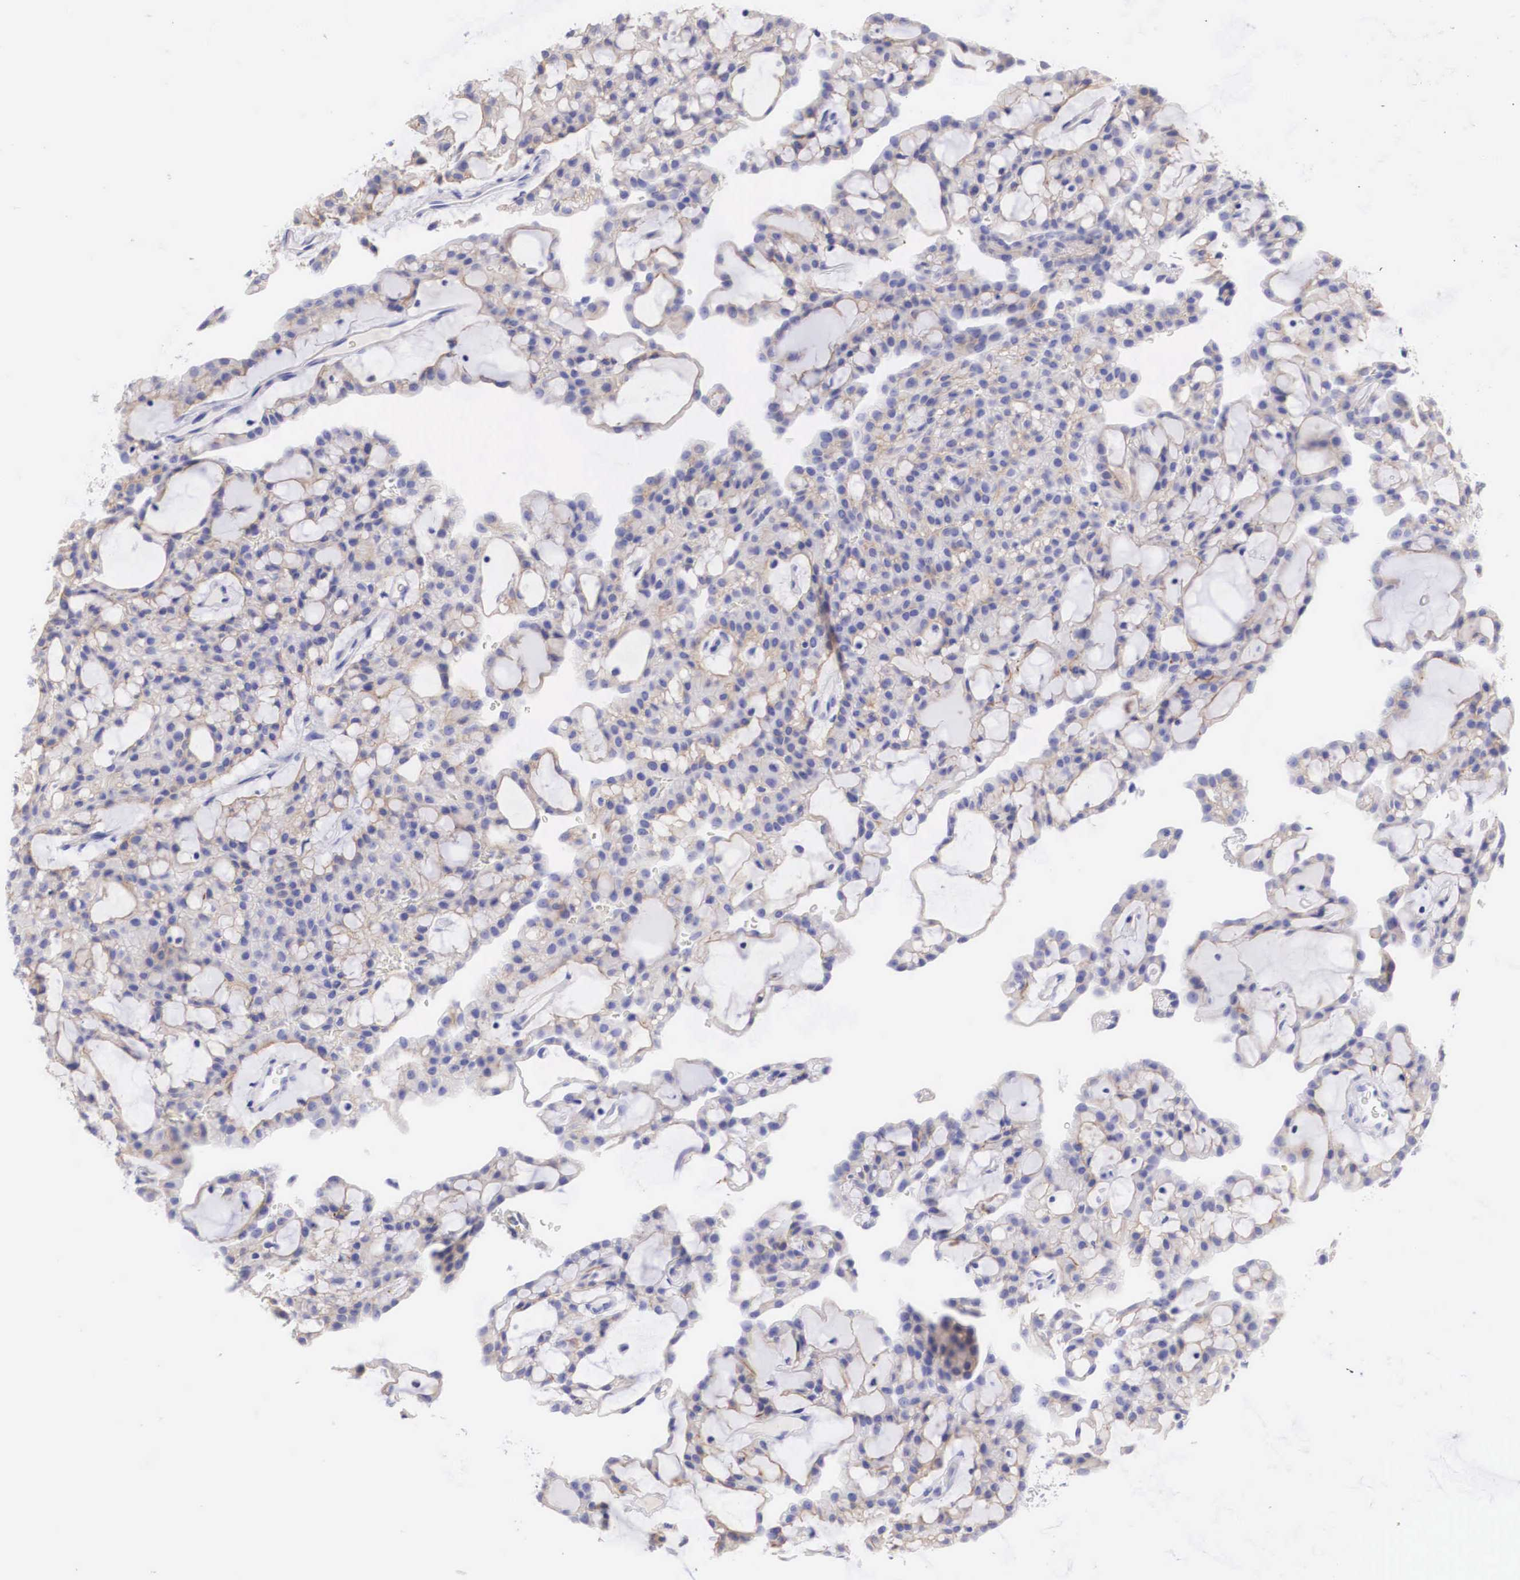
{"staining": {"intensity": "weak", "quantity": "25%-75%", "location": "cytoplasmic/membranous"}, "tissue": "renal cancer", "cell_type": "Tumor cells", "image_type": "cancer", "snomed": [{"axis": "morphology", "description": "Adenocarcinoma, NOS"}, {"axis": "topography", "description": "Kidney"}], "caption": "Immunohistochemical staining of human renal adenocarcinoma reveals low levels of weak cytoplasmic/membranous protein expression in about 25%-75% of tumor cells.", "gene": "ERBB2", "patient": {"sex": "male", "age": 63}}